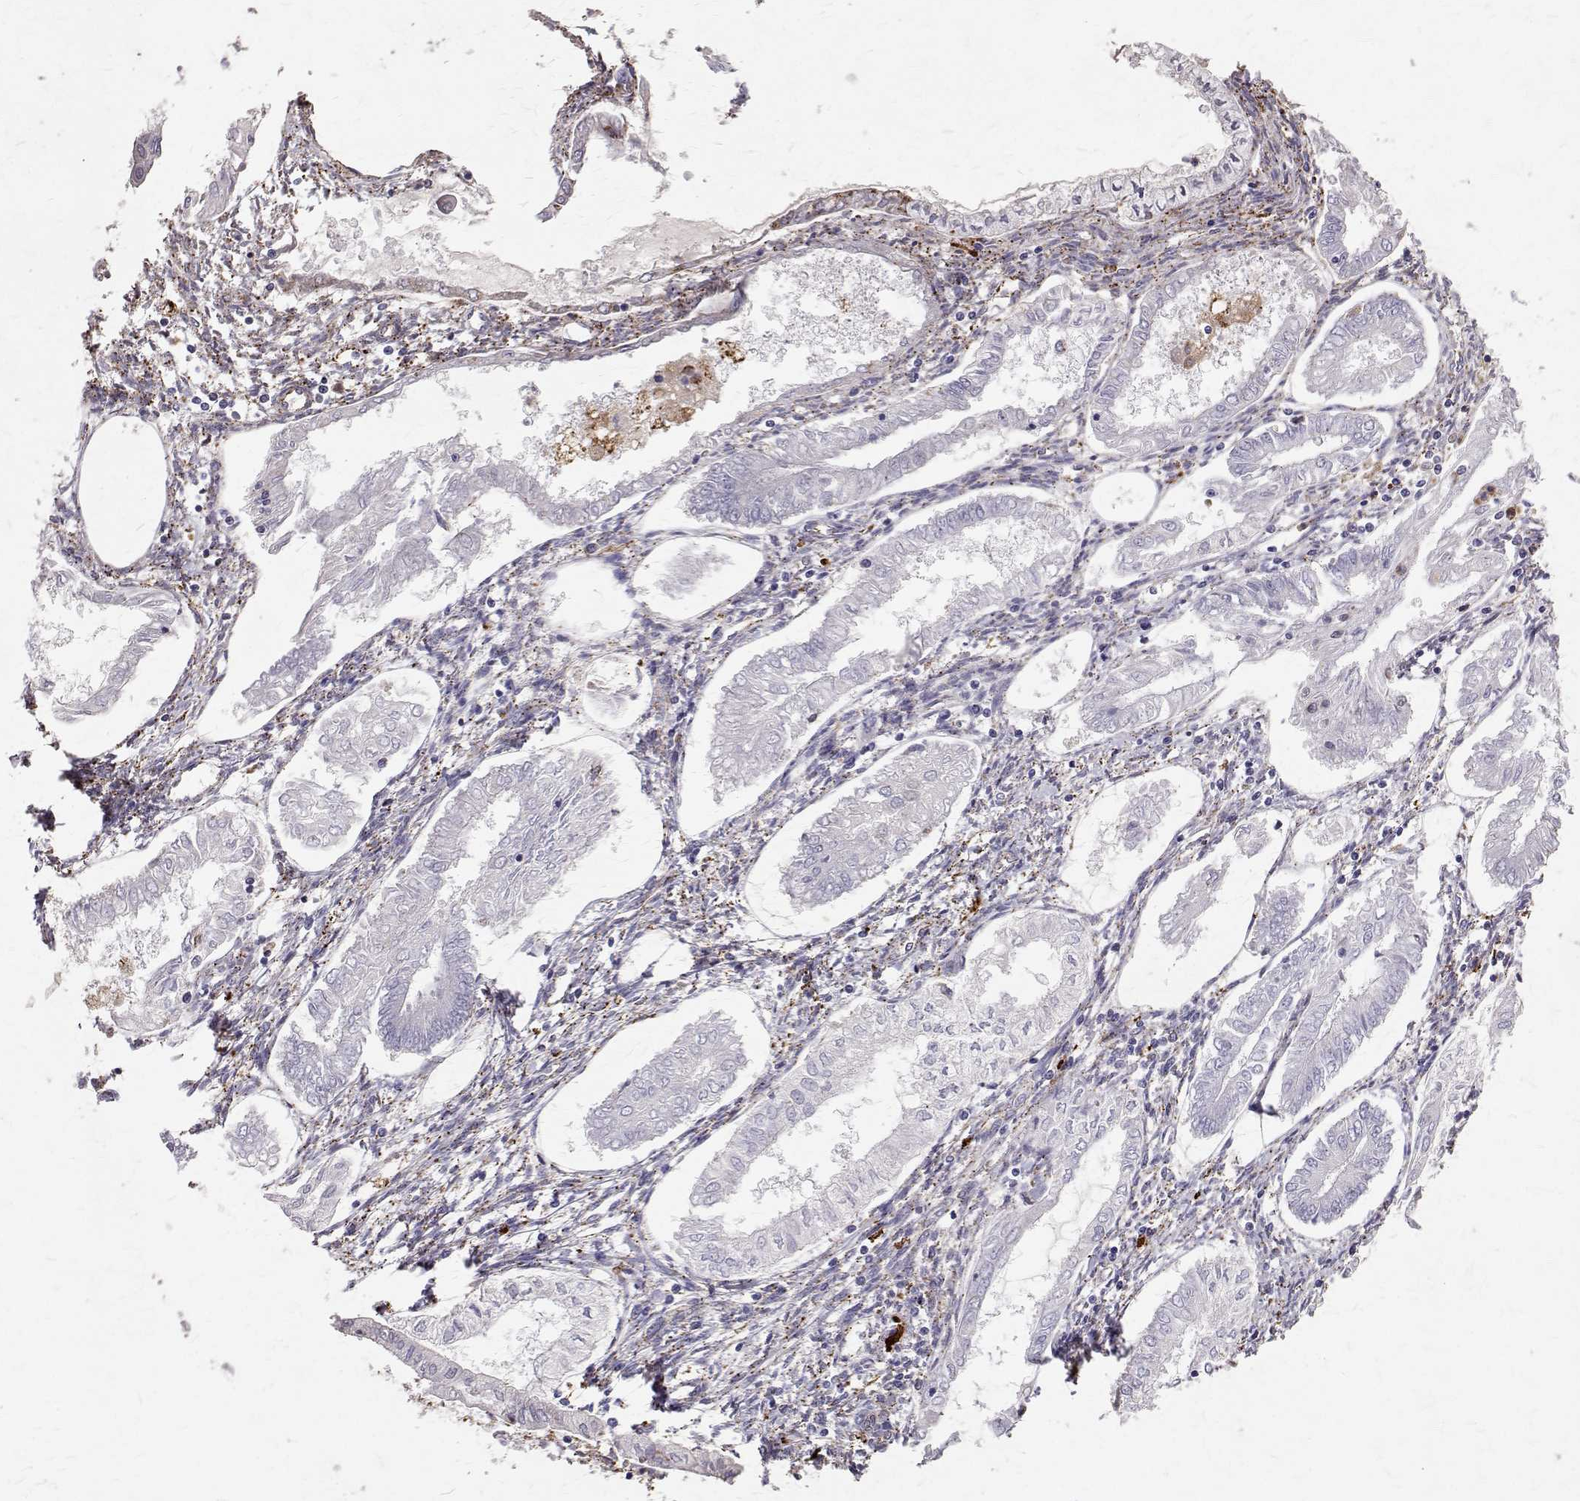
{"staining": {"intensity": "negative", "quantity": "none", "location": "none"}, "tissue": "endometrial cancer", "cell_type": "Tumor cells", "image_type": "cancer", "snomed": [{"axis": "morphology", "description": "Adenocarcinoma, NOS"}, {"axis": "topography", "description": "Endometrium"}], "caption": "Immunohistochemistry (IHC) histopathology image of neoplastic tissue: endometrial cancer stained with DAB (3,3'-diaminobenzidine) exhibits no significant protein positivity in tumor cells. (DAB (3,3'-diaminobenzidine) IHC visualized using brightfield microscopy, high magnification).", "gene": "TPP1", "patient": {"sex": "female", "age": 68}}